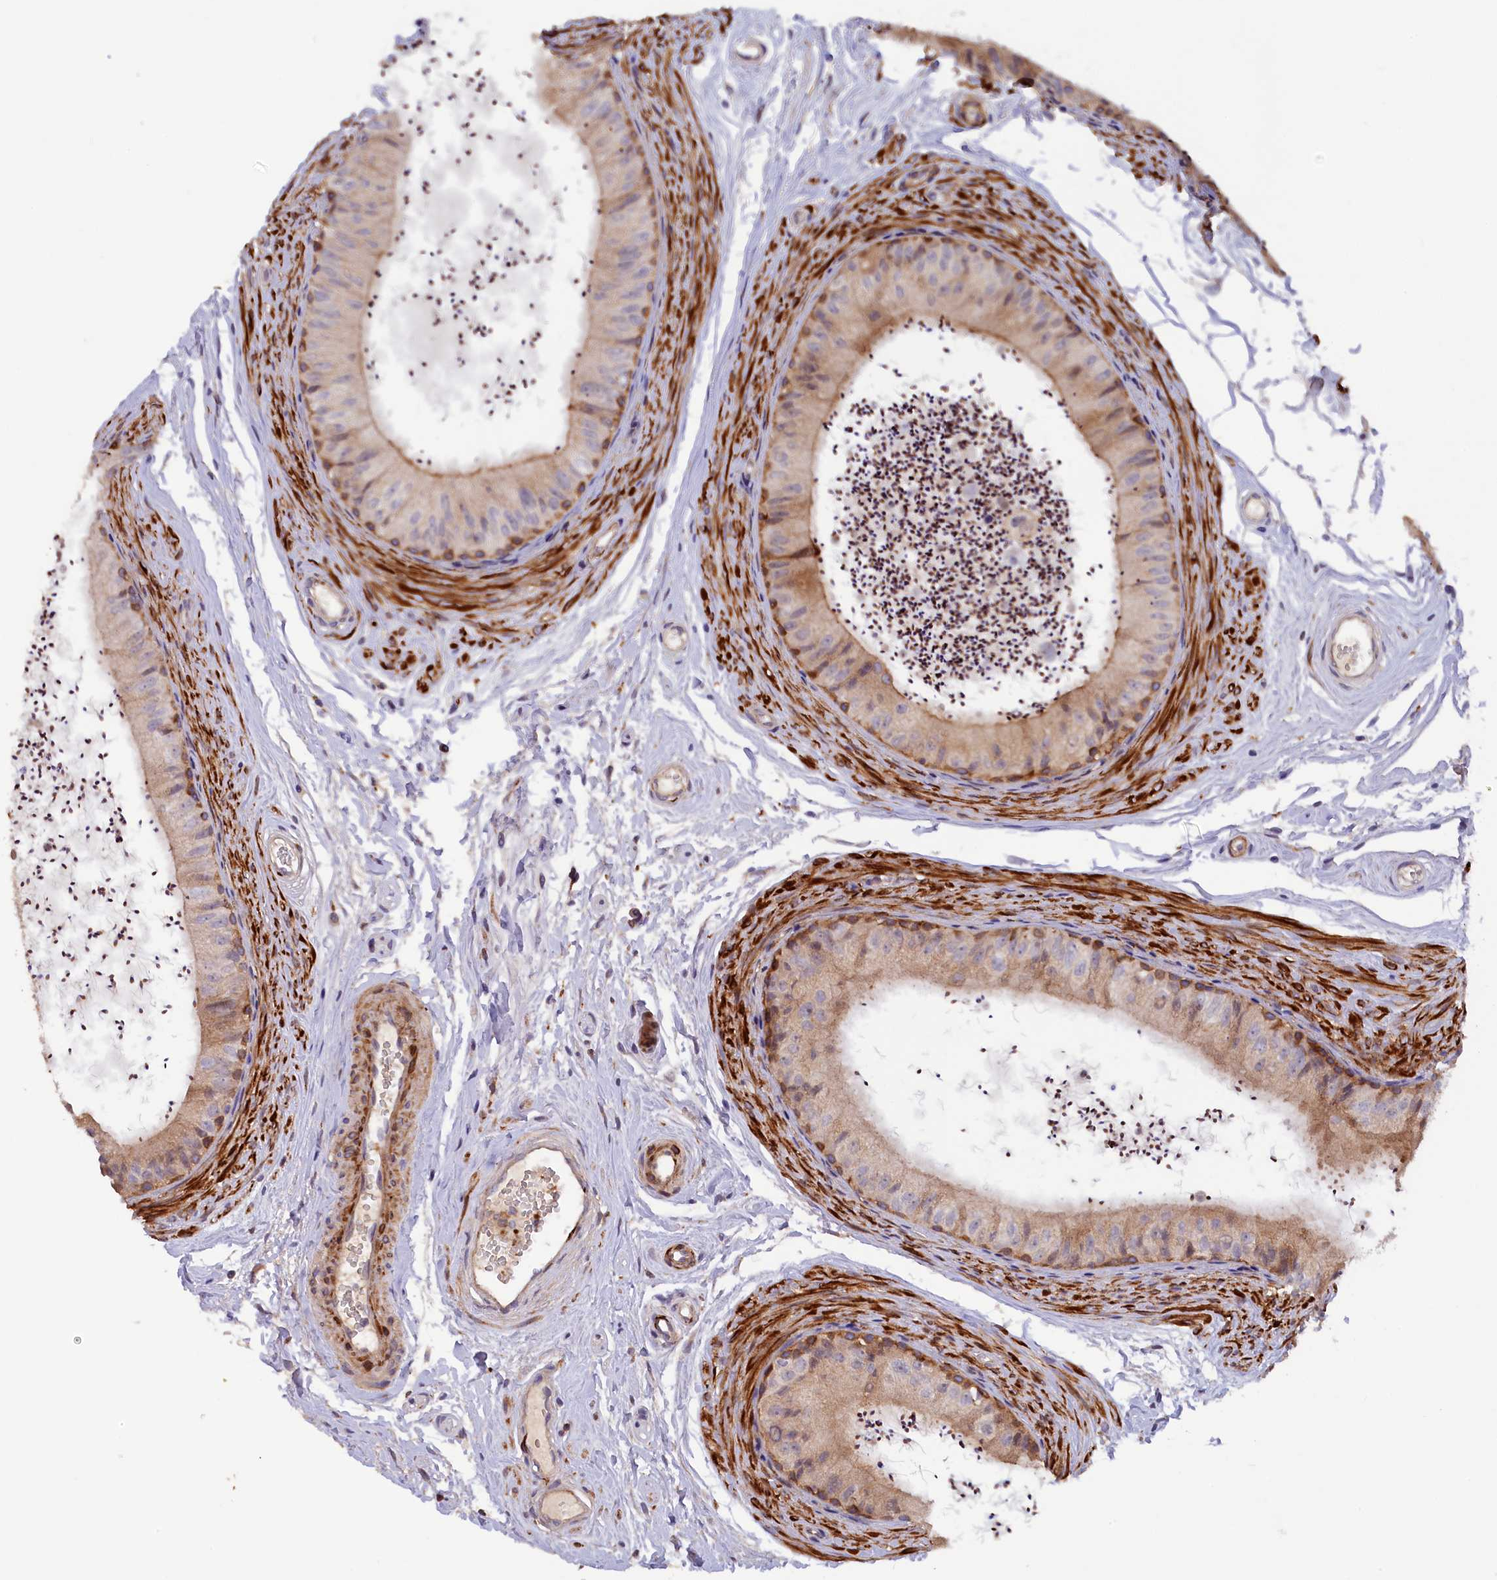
{"staining": {"intensity": "moderate", "quantity": "<25%", "location": "cytoplasmic/membranous"}, "tissue": "epididymis", "cell_type": "Glandular cells", "image_type": "normal", "snomed": [{"axis": "morphology", "description": "Normal tissue, NOS"}, {"axis": "topography", "description": "Epididymis"}], "caption": "High-power microscopy captured an immunohistochemistry (IHC) image of normal epididymis, revealing moderate cytoplasmic/membranous positivity in approximately <25% of glandular cells.", "gene": "FERMT1", "patient": {"sex": "male", "age": 56}}